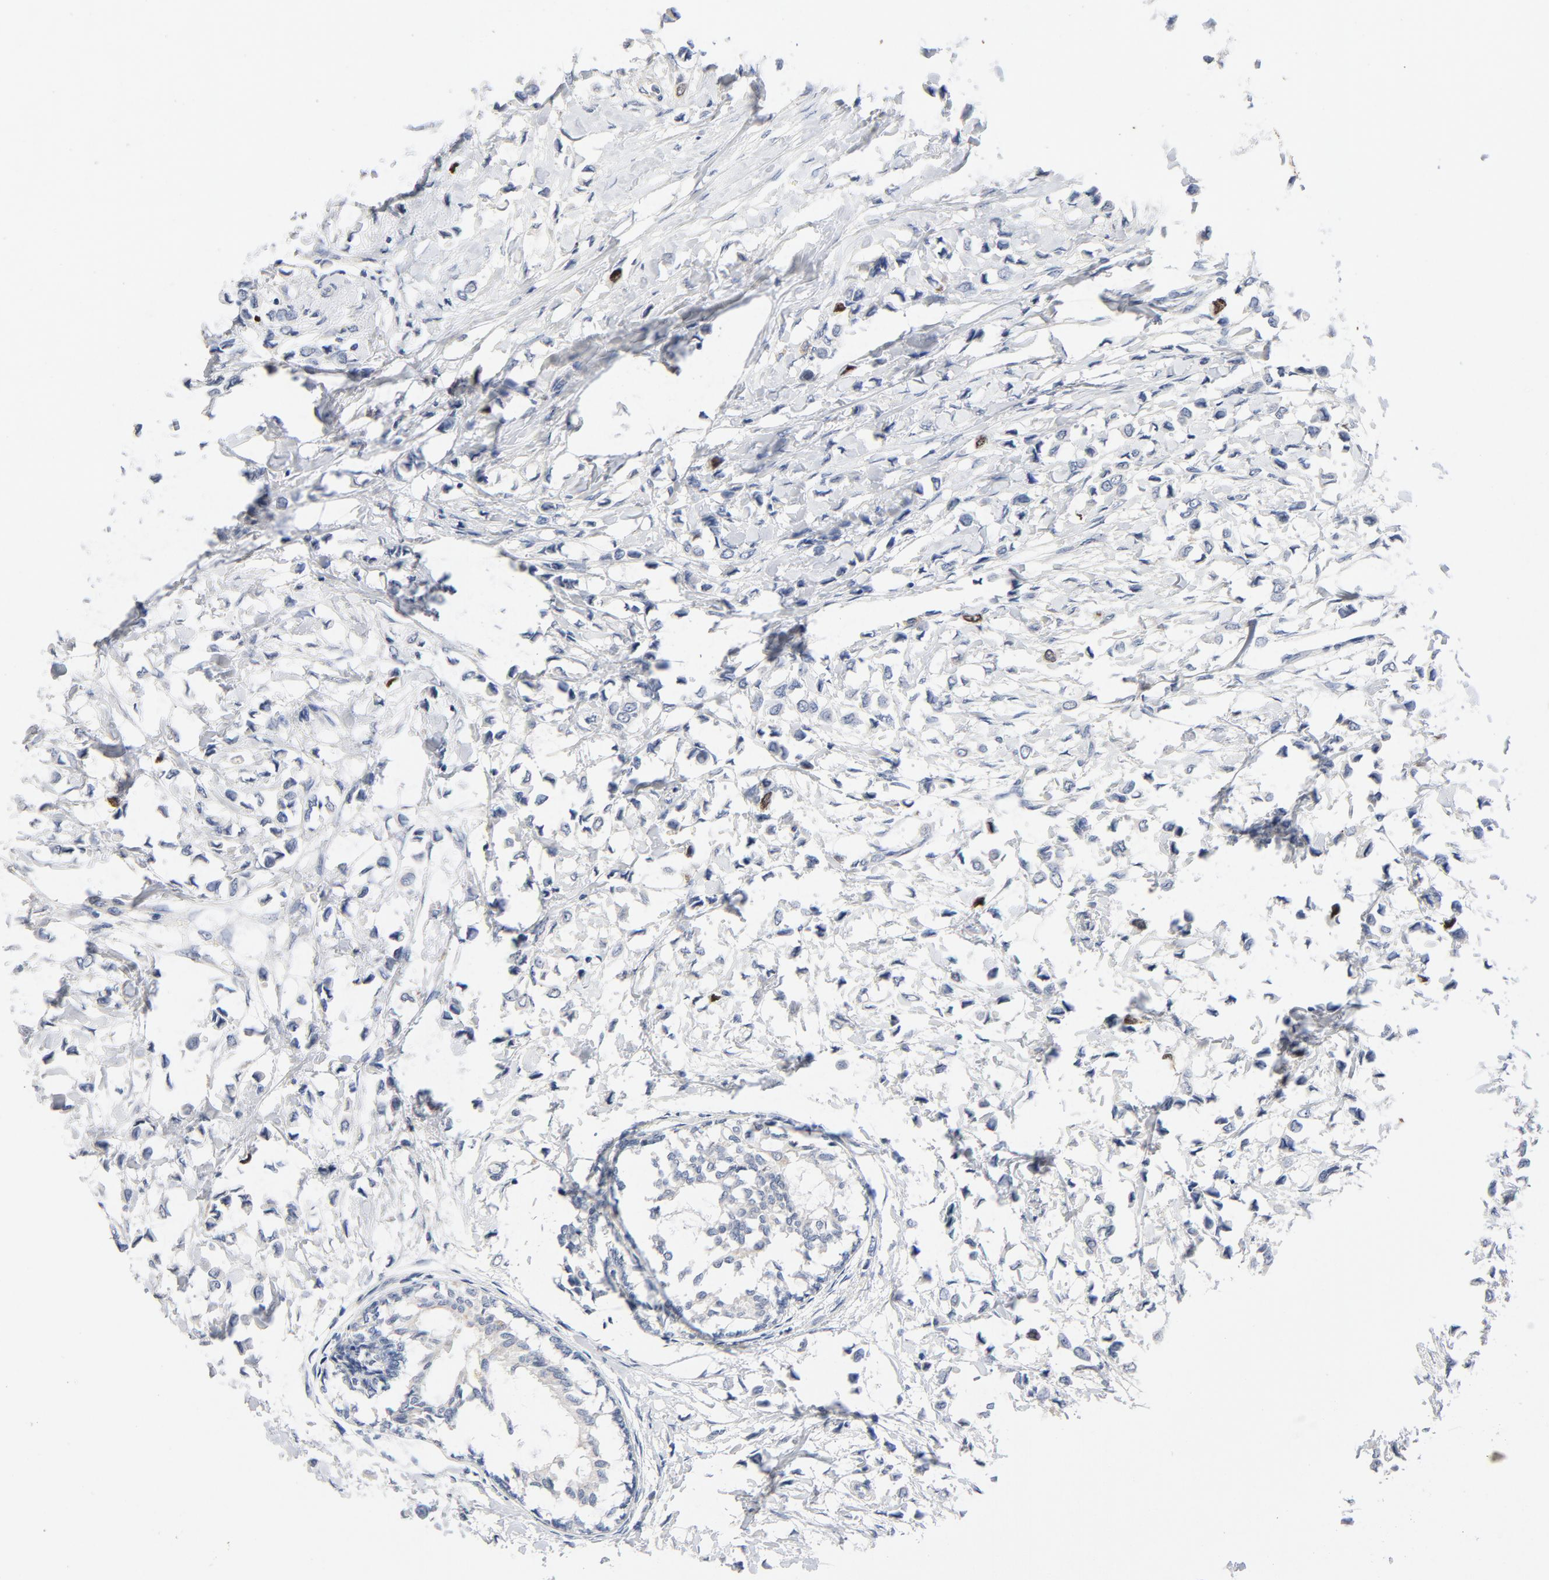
{"staining": {"intensity": "moderate", "quantity": "<25%", "location": "nuclear"}, "tissue": "breast cancer", "cell_type": "Tumor cells", "image_type": "cancer", "snomed": [{"axis": "morphology", "description": "Lobular carcinoma"}, {"axis": "topography", "description": "Breast"}], "caption": "Breast cancer was stained to show a protein in brown. There is low levels of moderate nuclear expression in approximately <25% of tumor cells.", "gene": "BIRC5", "patient": {"sex": "female", "age": 51}}